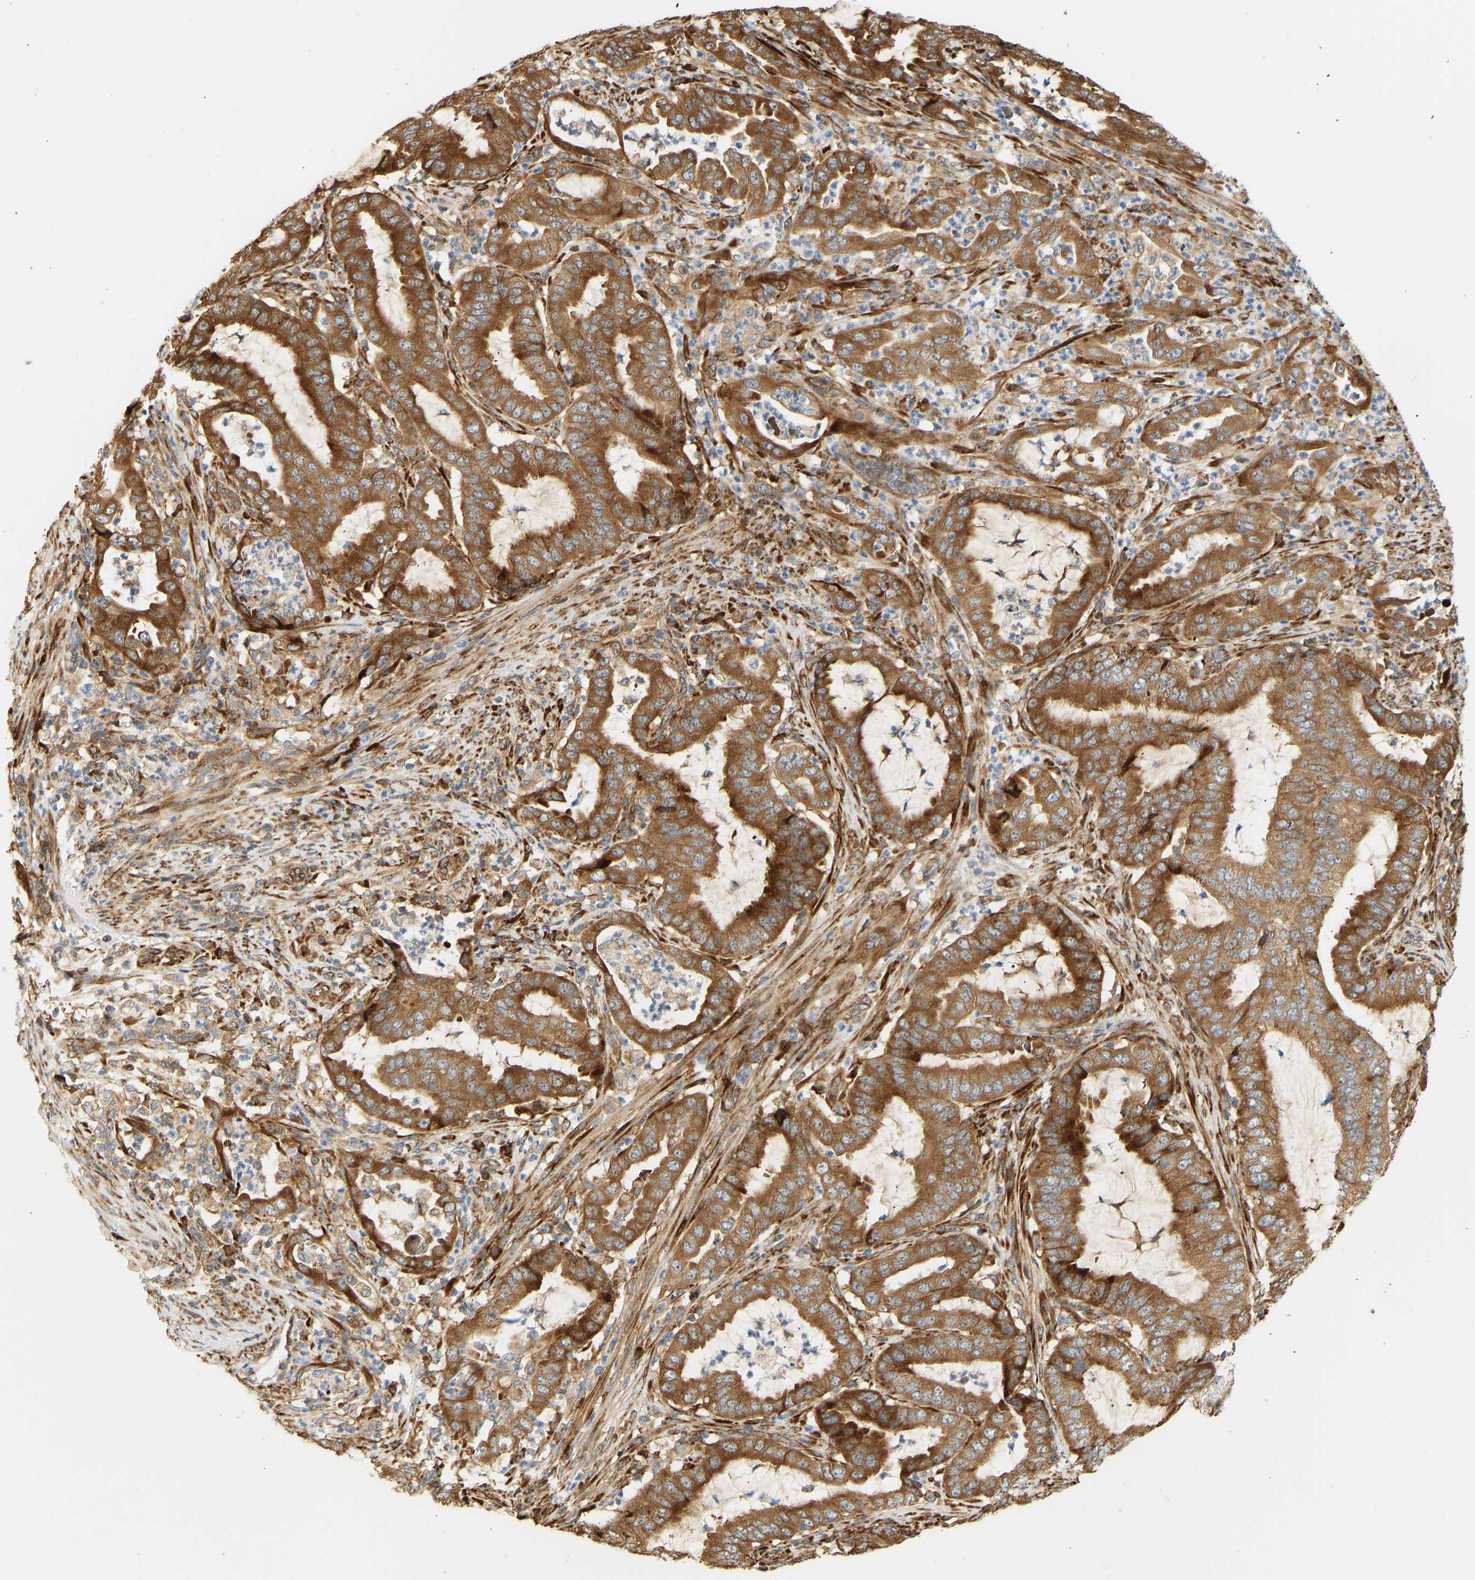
{"staining": {"intensity": "strong", "quantity": ">75%", "location": "cytoplasmic/membranous"}, "tissue": "endometrial cancer", "cell_type": "Tumor cells", "image_type": "cancer", "snomed": [{"axis": "morphology", "description": "Adenocarcinoma, NOS"}, {"axis": "topography", "description": "Endometrium"}], "caption": "An IHC photomicrograph of tumor tissue is shown. Protein staining in brown highlights strong cytoplasmic/membranous positivity in adenocarcinoma (endometrial) within tumor cells. The protein is stained brown, and the nuclei are stained in blue (DAB (3,3'-diaminobenzidine) IHC with brightfield microscopy, high magnification).", "gene": "RPS14", "patient": {"sex": "female", "age": 70}}